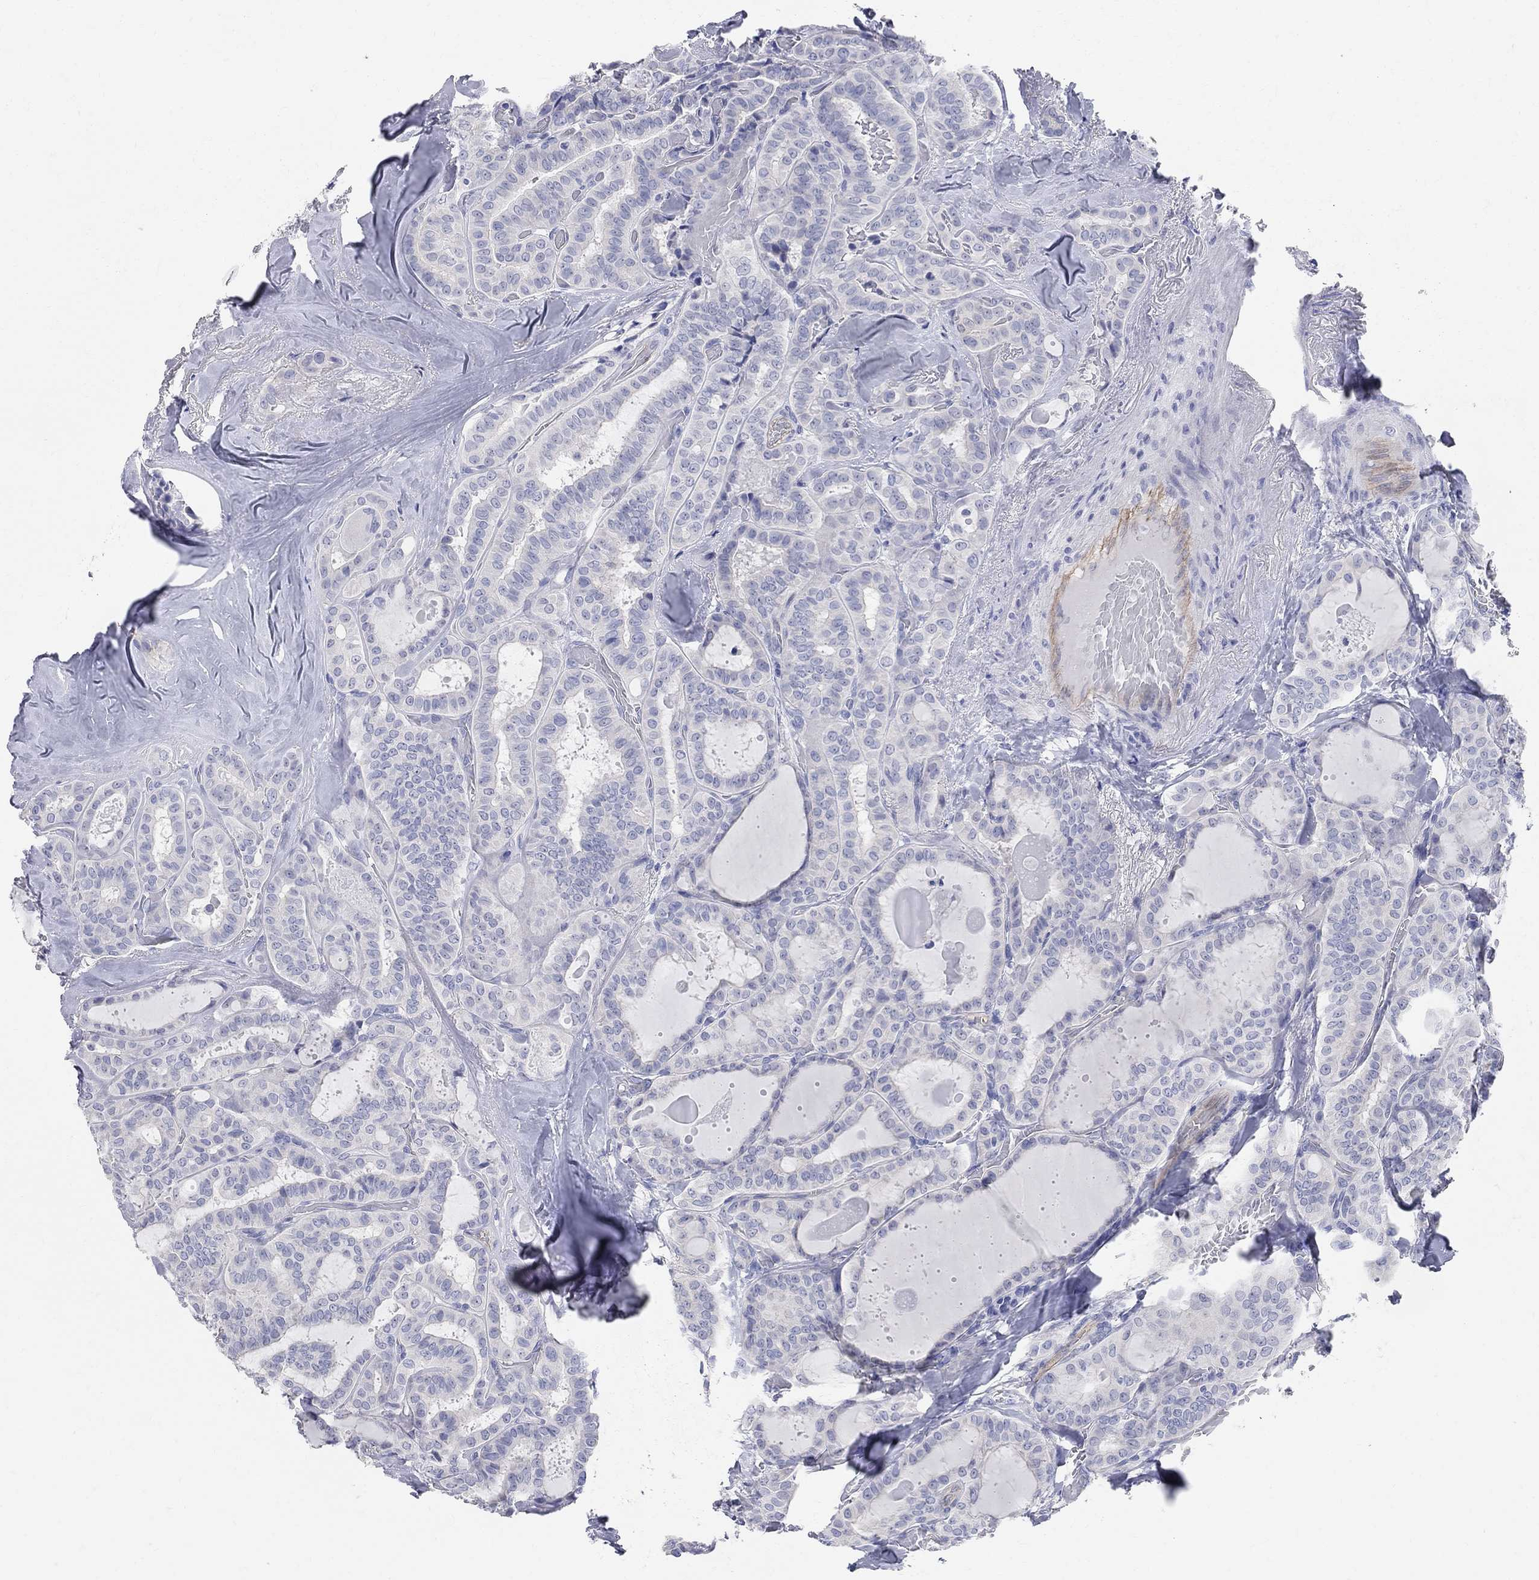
{"staining": {"intensity": "negative", "quantity": "none", "location": "none"}, "tissue": "thyroid cancer", "cell_type": "Tumor cells", "image_type": "cancer", "snomed": [{"axis": "morphology", "description": "Papillary adenocarcinoma, NOS"}, {"axis": "topography", "description": "Thyroid gland"}], "caption": "High power microscopy micrograph of an immunohistochemistry (IHC) image of thyroid cancer (papillary adenocarcinoma), revealing no significant positivity in tumor cells.", "gene": "AOX1", "patient": {"sex": "female", "age": 39}}